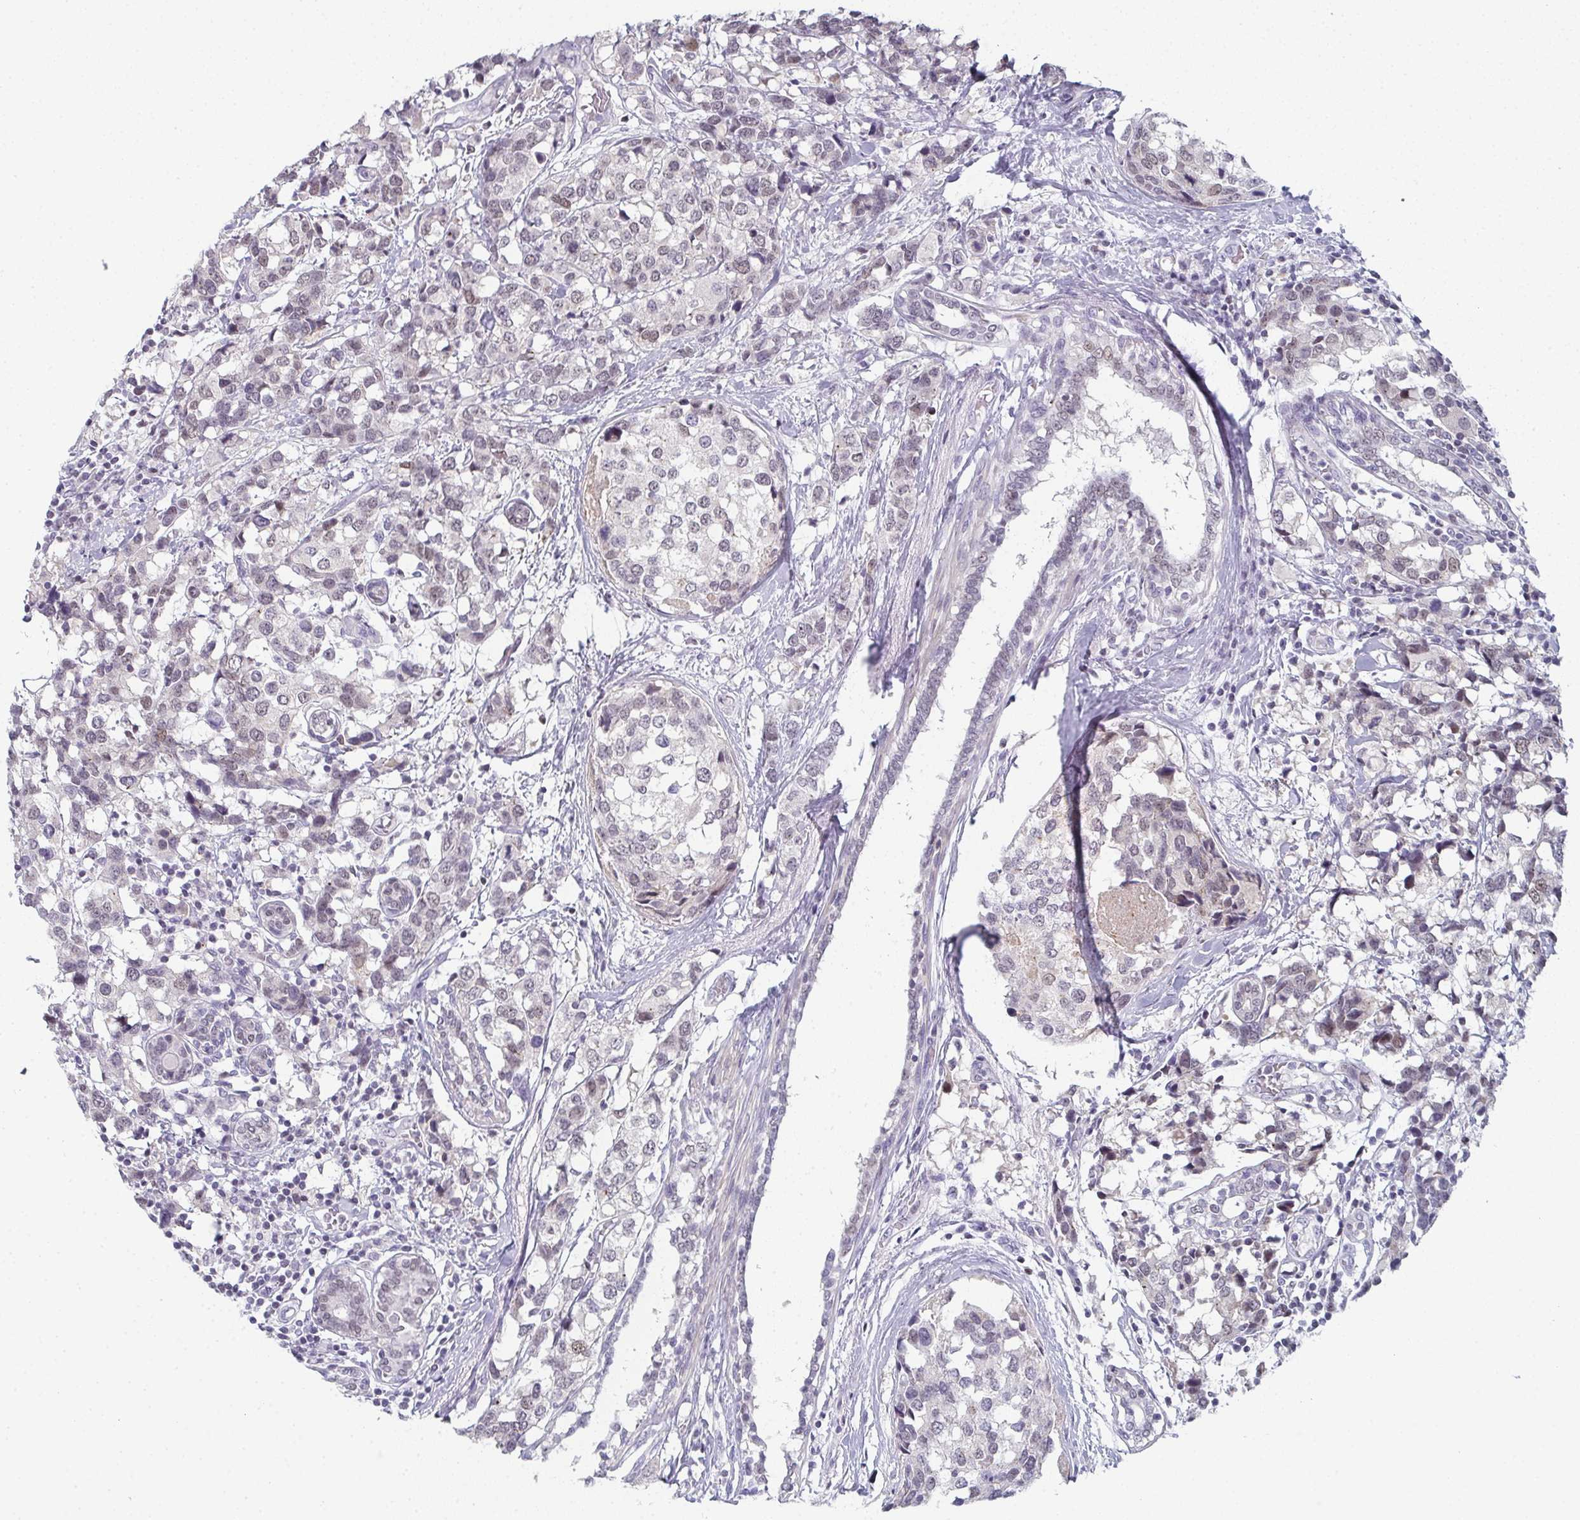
{"staining": {"intensity": "weak", "quantity": "<25%", "location": "nuclear"}, "tissue": "breast cancer", "cell_type": "Tumor cells", "image_type": "cancer", "snomed": [{"axis": "morphology", "description": "Lobular carcinoma"}, {"axis": "topography", "description": "Breast"}], "caption": "Histopathology image shows no significant protein expression in tumor cells of breast cancer (lobular carcinoma). (DAB (3,3'-diaminobenzidine) IHC visualized using brightfield microscopy, high magnification).", "gene": "PYCR3", "patient": {"sex": "female", "age": 59}}